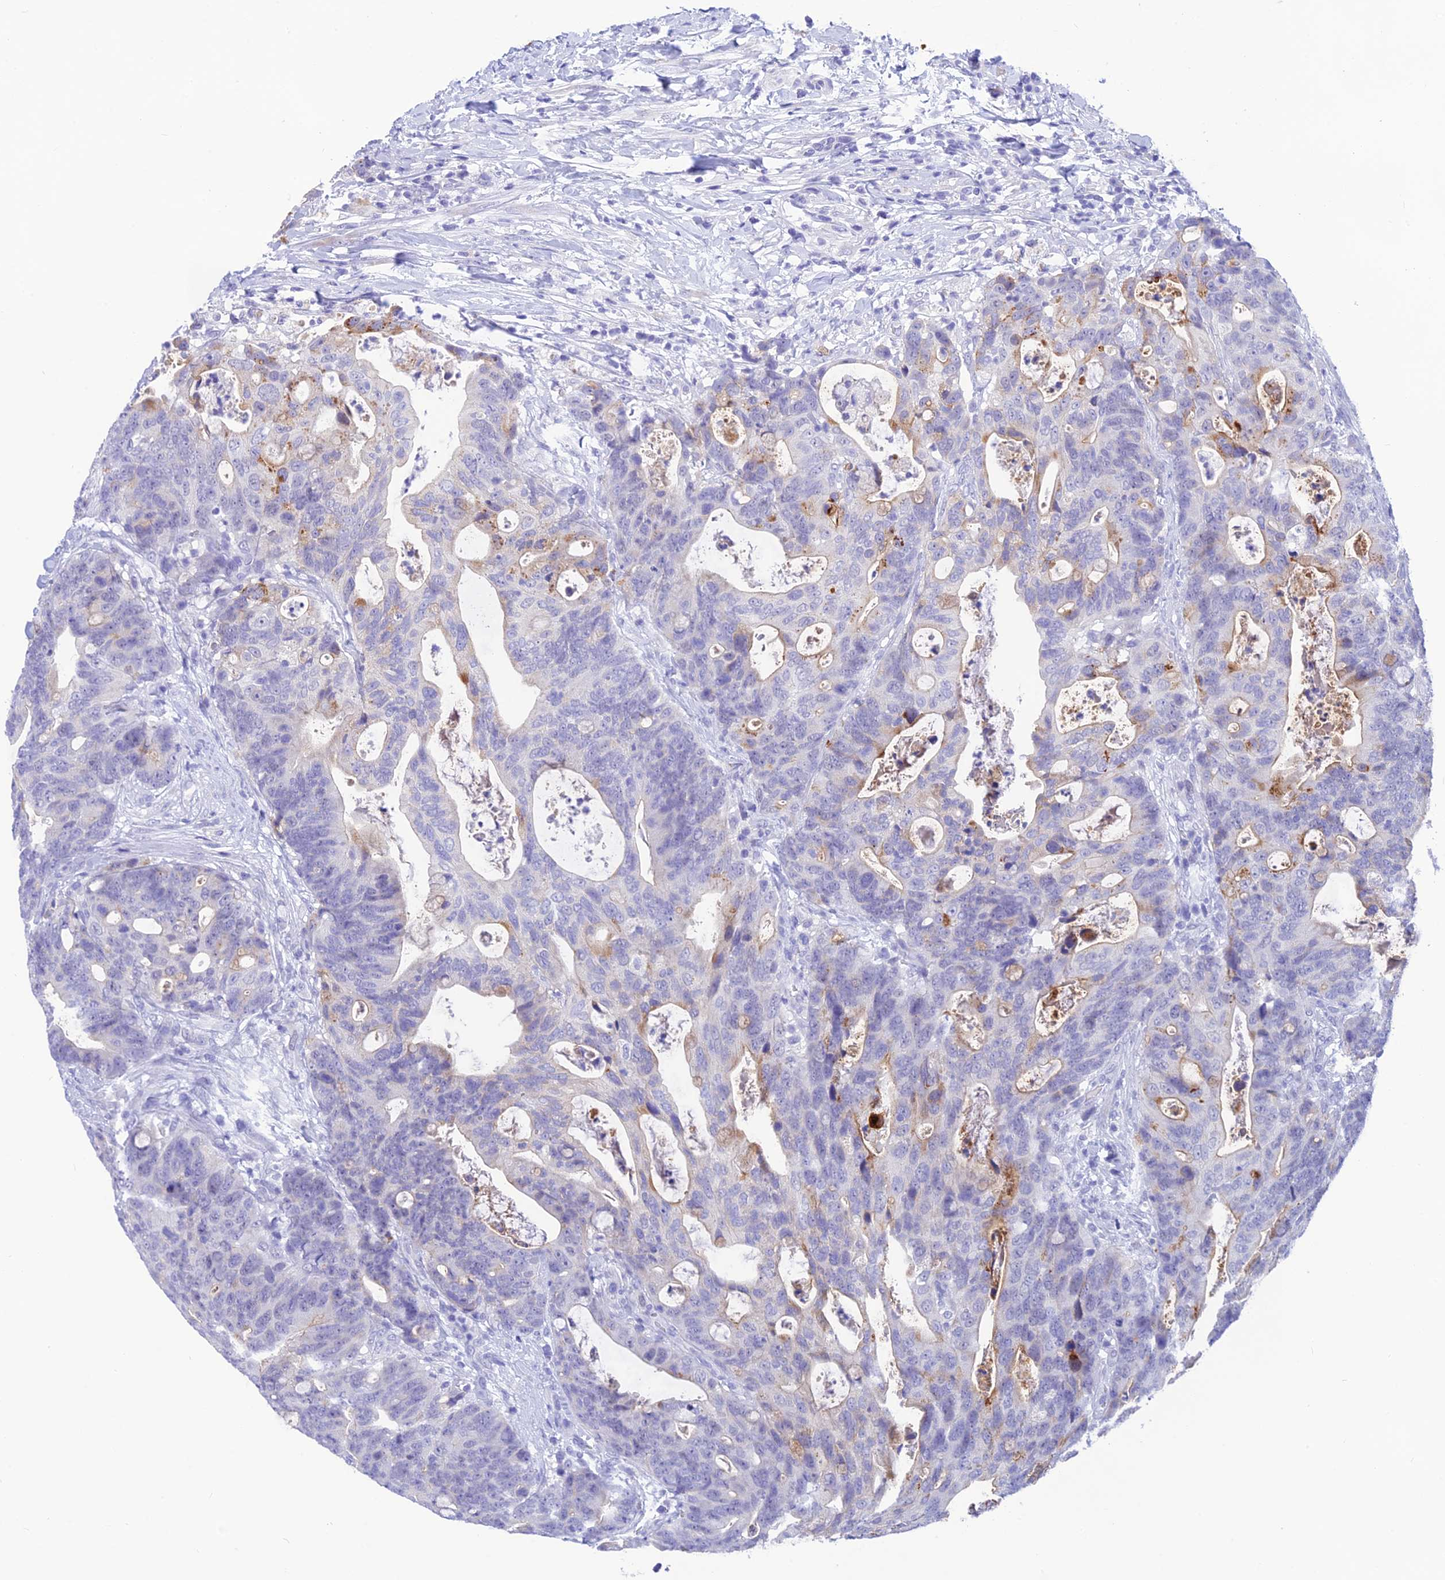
{"staining": {"intensity": "weak", "quantity": "<25%", "location": "cytoplasmic/membranous"}, "tissue": "colorectal cancer", "cell_type": "Tumor cells", "image_type": "cancer", "snomed": [{"axis": "morphology", "description": "Adenocarcinoma, NOS"}, {"axis": "topography", "description": "Colon"}], "caption": "DAB immunohistochemical staining of human adenocarcinoma (colorectal) displays no significant positivity in tumor cells.", "gene": "KDELR3", "patient": {"sex": "female", "age": 82}}